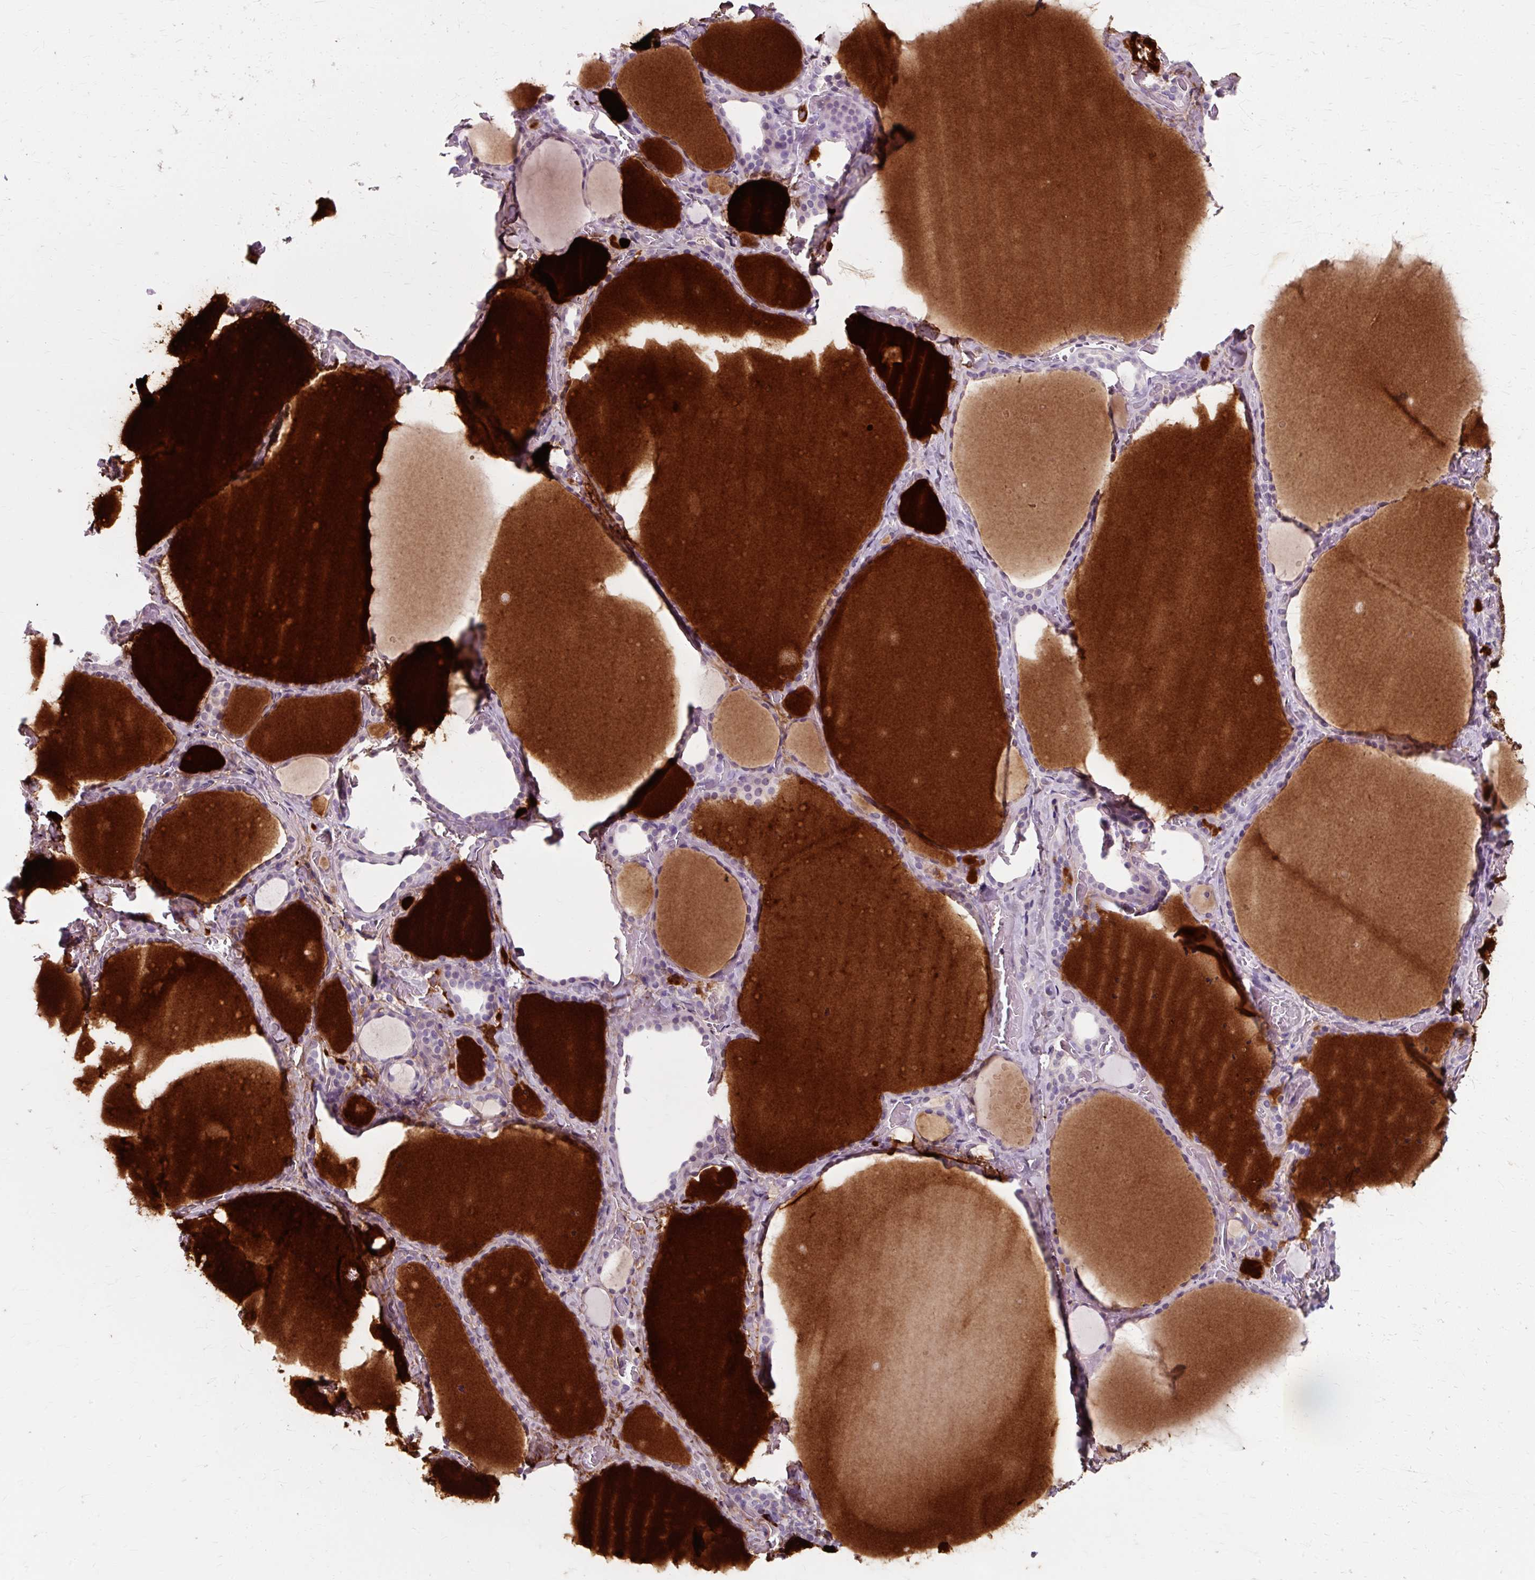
{"staining": {"intensity": "negative", "quantity": "none", "location": "none"}, "tissue": "thyroid gland", "cell_type": "Glandular cells", "image_type": "normal", "snomed": [{"axis": "morphology", "description": "Normal tissue, NOS"}, {"axis": "topography", "description": "Thyroid gland"}], "caption": "An IHC image of benign thyroid gland is shown. There is no staining in glandular cells of thyroid gland. (Brightfield microscopy of DAB IHC at high magnification).", "gene": "KLHL24", "patient": {"sex": "female", "age": 36}}